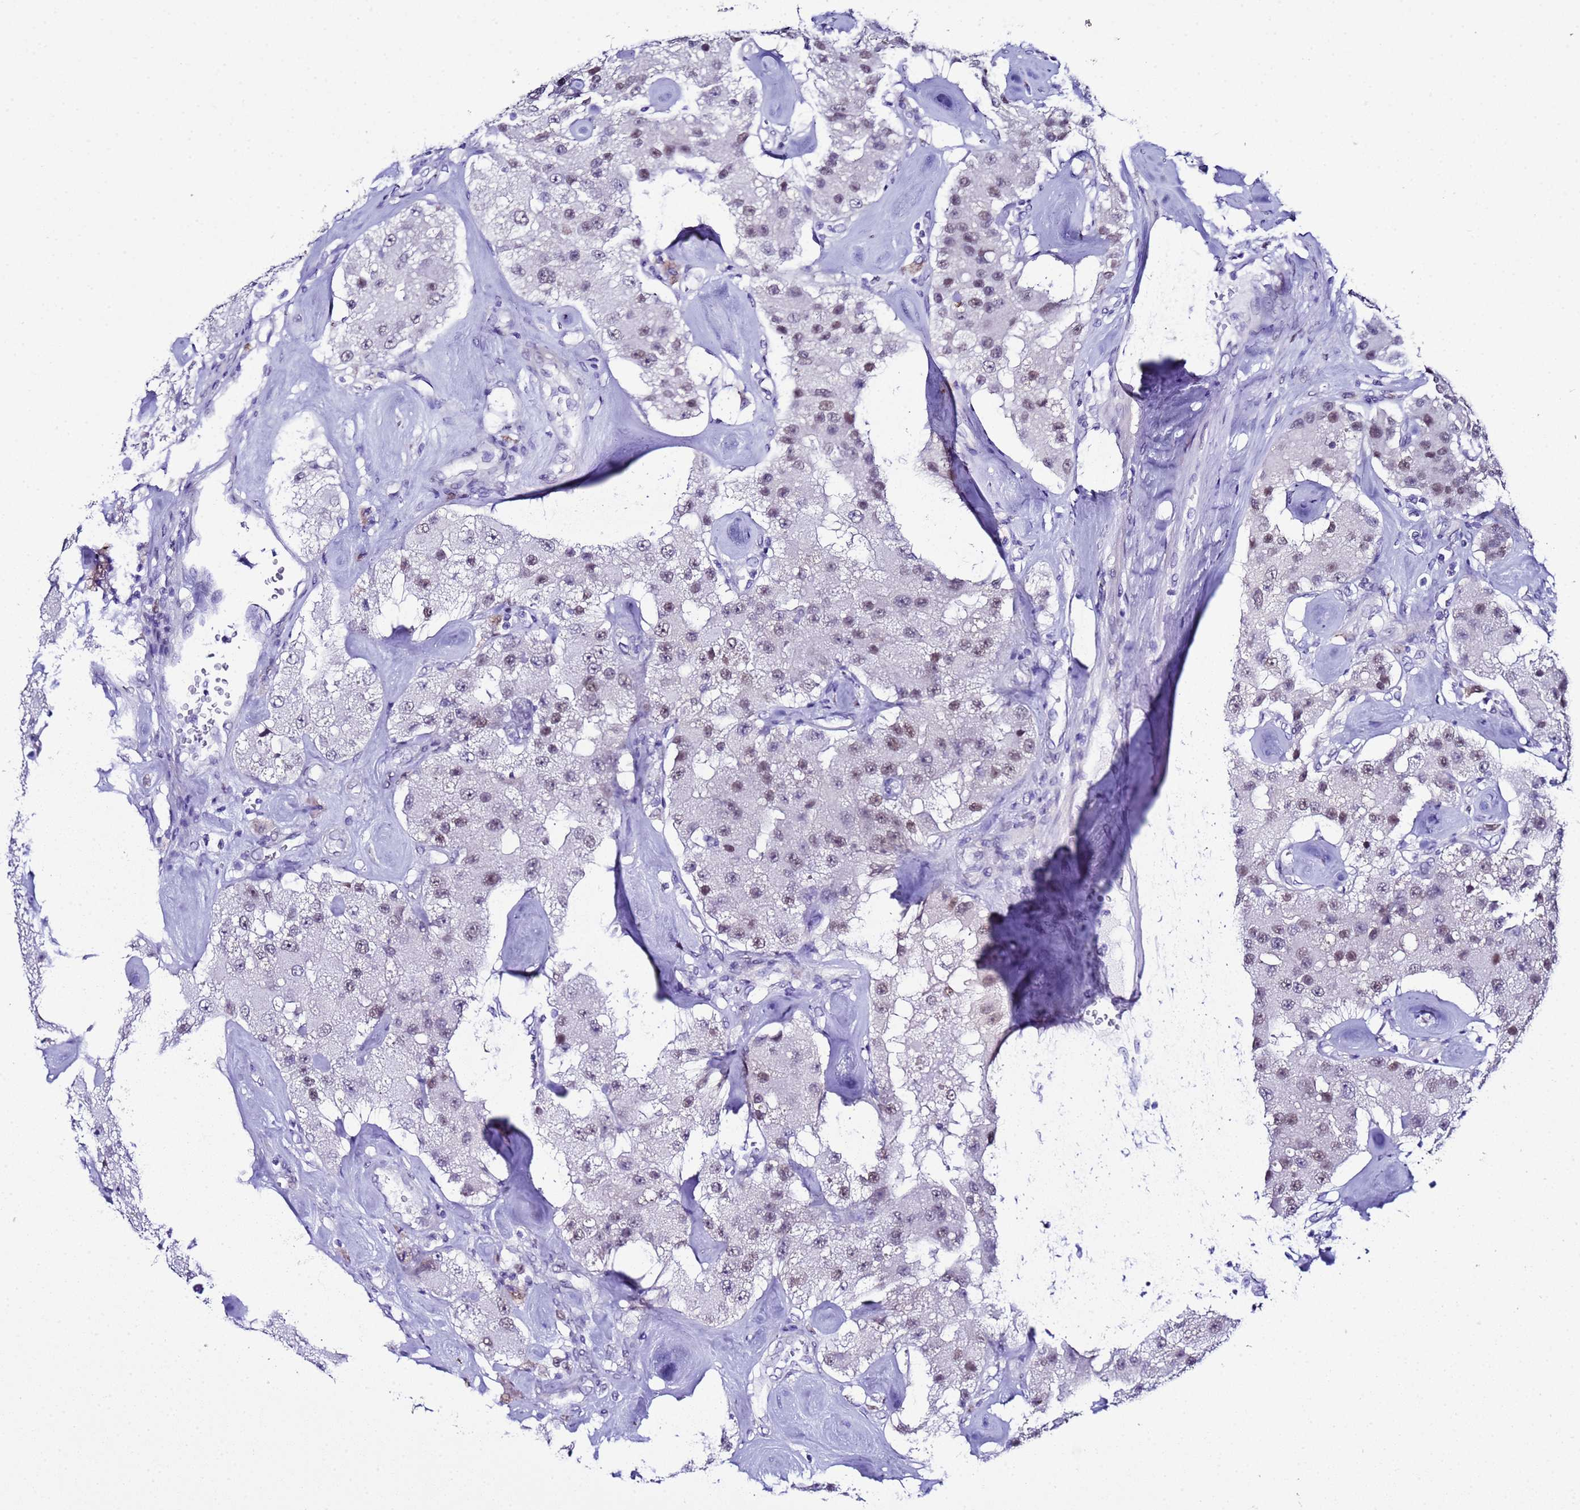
{"staining": {"intensity": "weak", "quantity": ">75%", "location": "nuclear"}, "tissue": "carcinoid", "cell_type": "Tumor cells", "image_type": "cancer", "snomed": [{"axis": "morphology", "description": "Carcinoid, malignant, NOS"}, {"axis": "topography", "description": "Pancreas"}], "caption": "Malignant carcinoid tissue shows weak nuclear expression in approximately >75% of tumor cells", "gene": "BCL7A", "patient": {"sex": "male", "age": 41}}